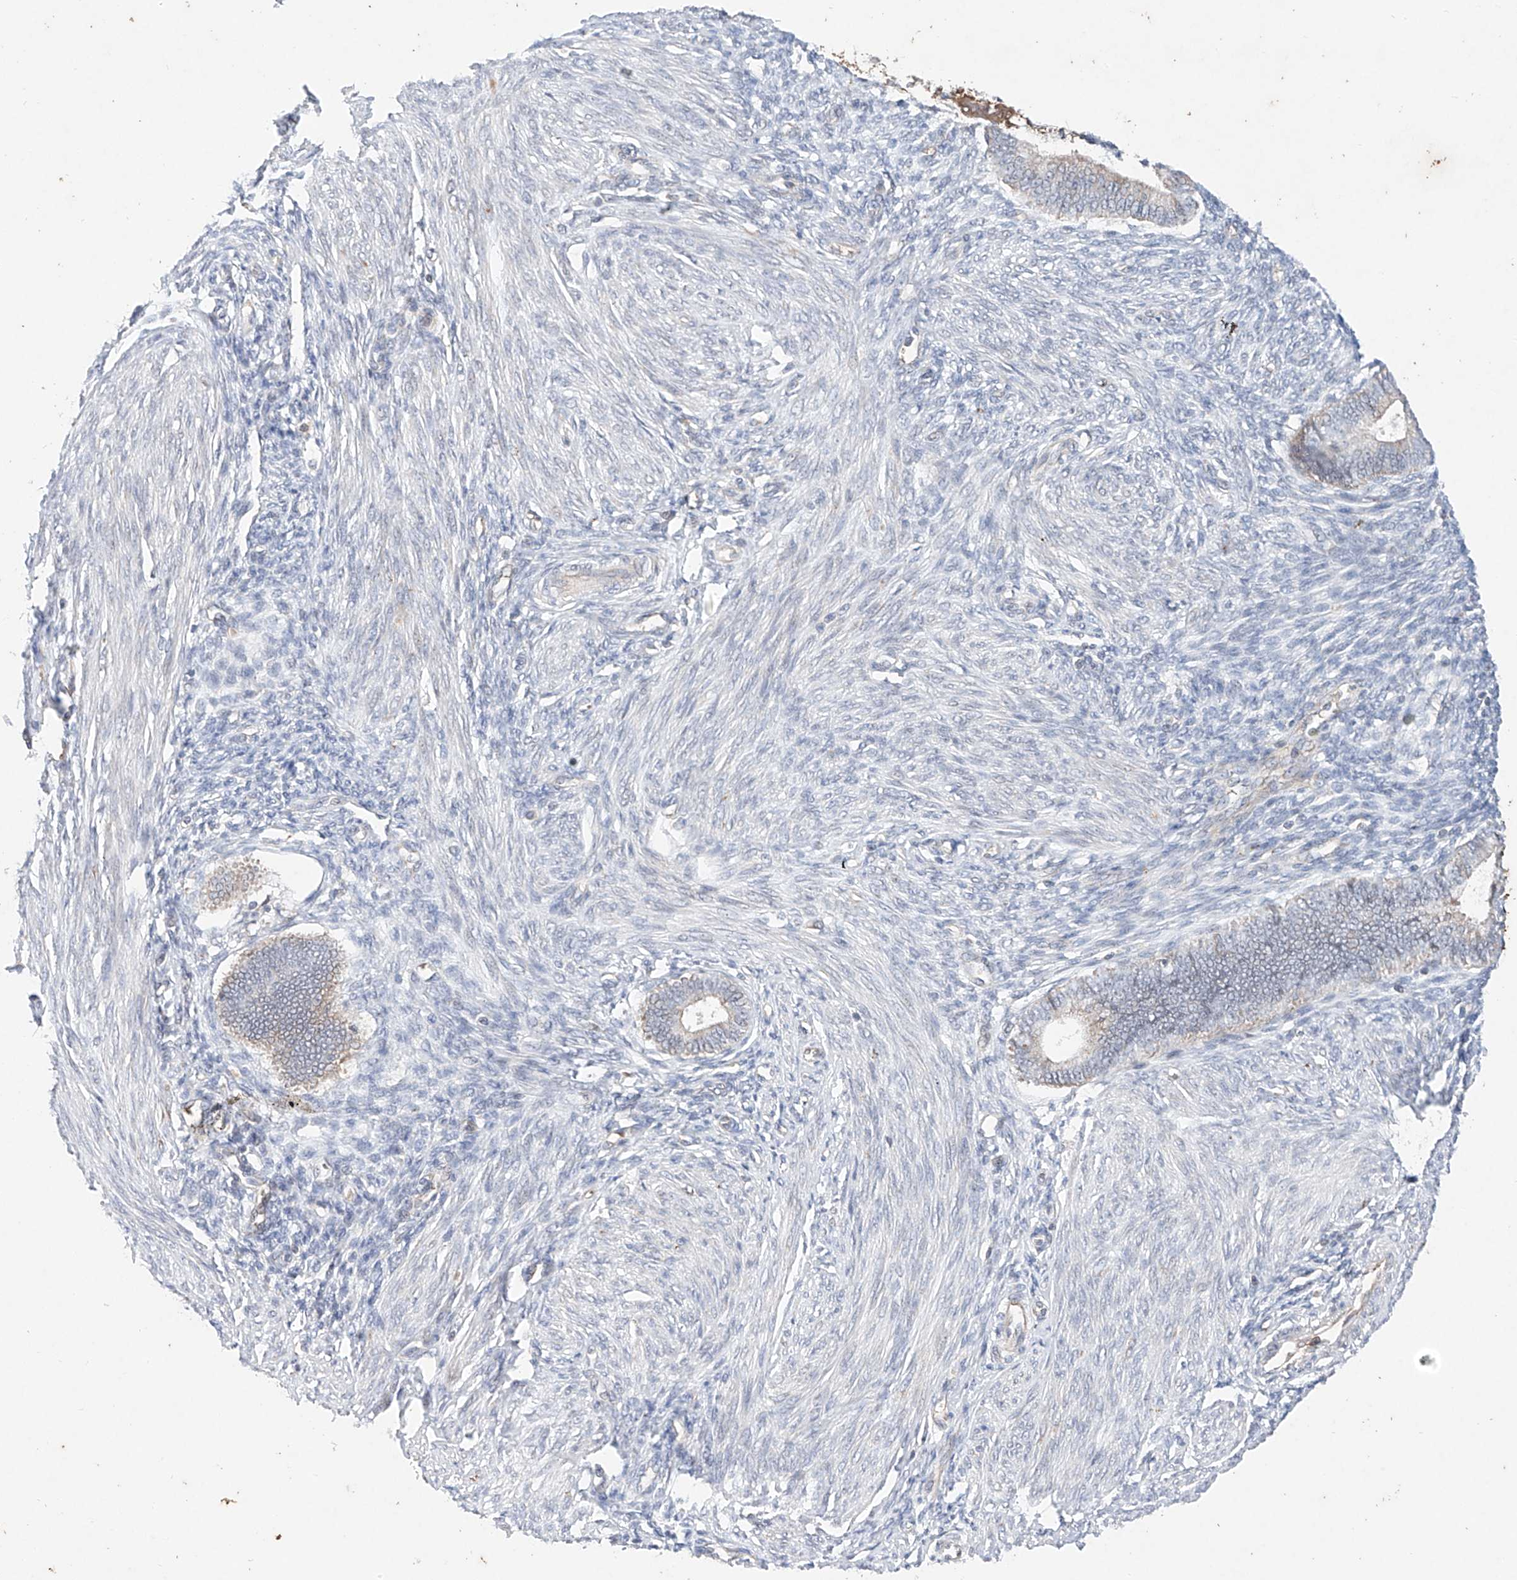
{"staining": {"intensity": "negative", "quantity": "none", "location": "none"}, "tissue": "endometrium", "cell_type": "Cells in endometrial stroma", "image_type": "normal", "snomed": [{"axis": "morphology", "description": "Normal tissue, NOS"}, {"axis": "topography", "description": "Endometrium"}], "caption": "High power microscopy image of an immunohistochemistry photomicrograph of unremarkable endometrium, revealing no significant staining in cells in endometrial stroma.", "gene": "FASTK", "patient": {"sex": "female", "age": 46}}